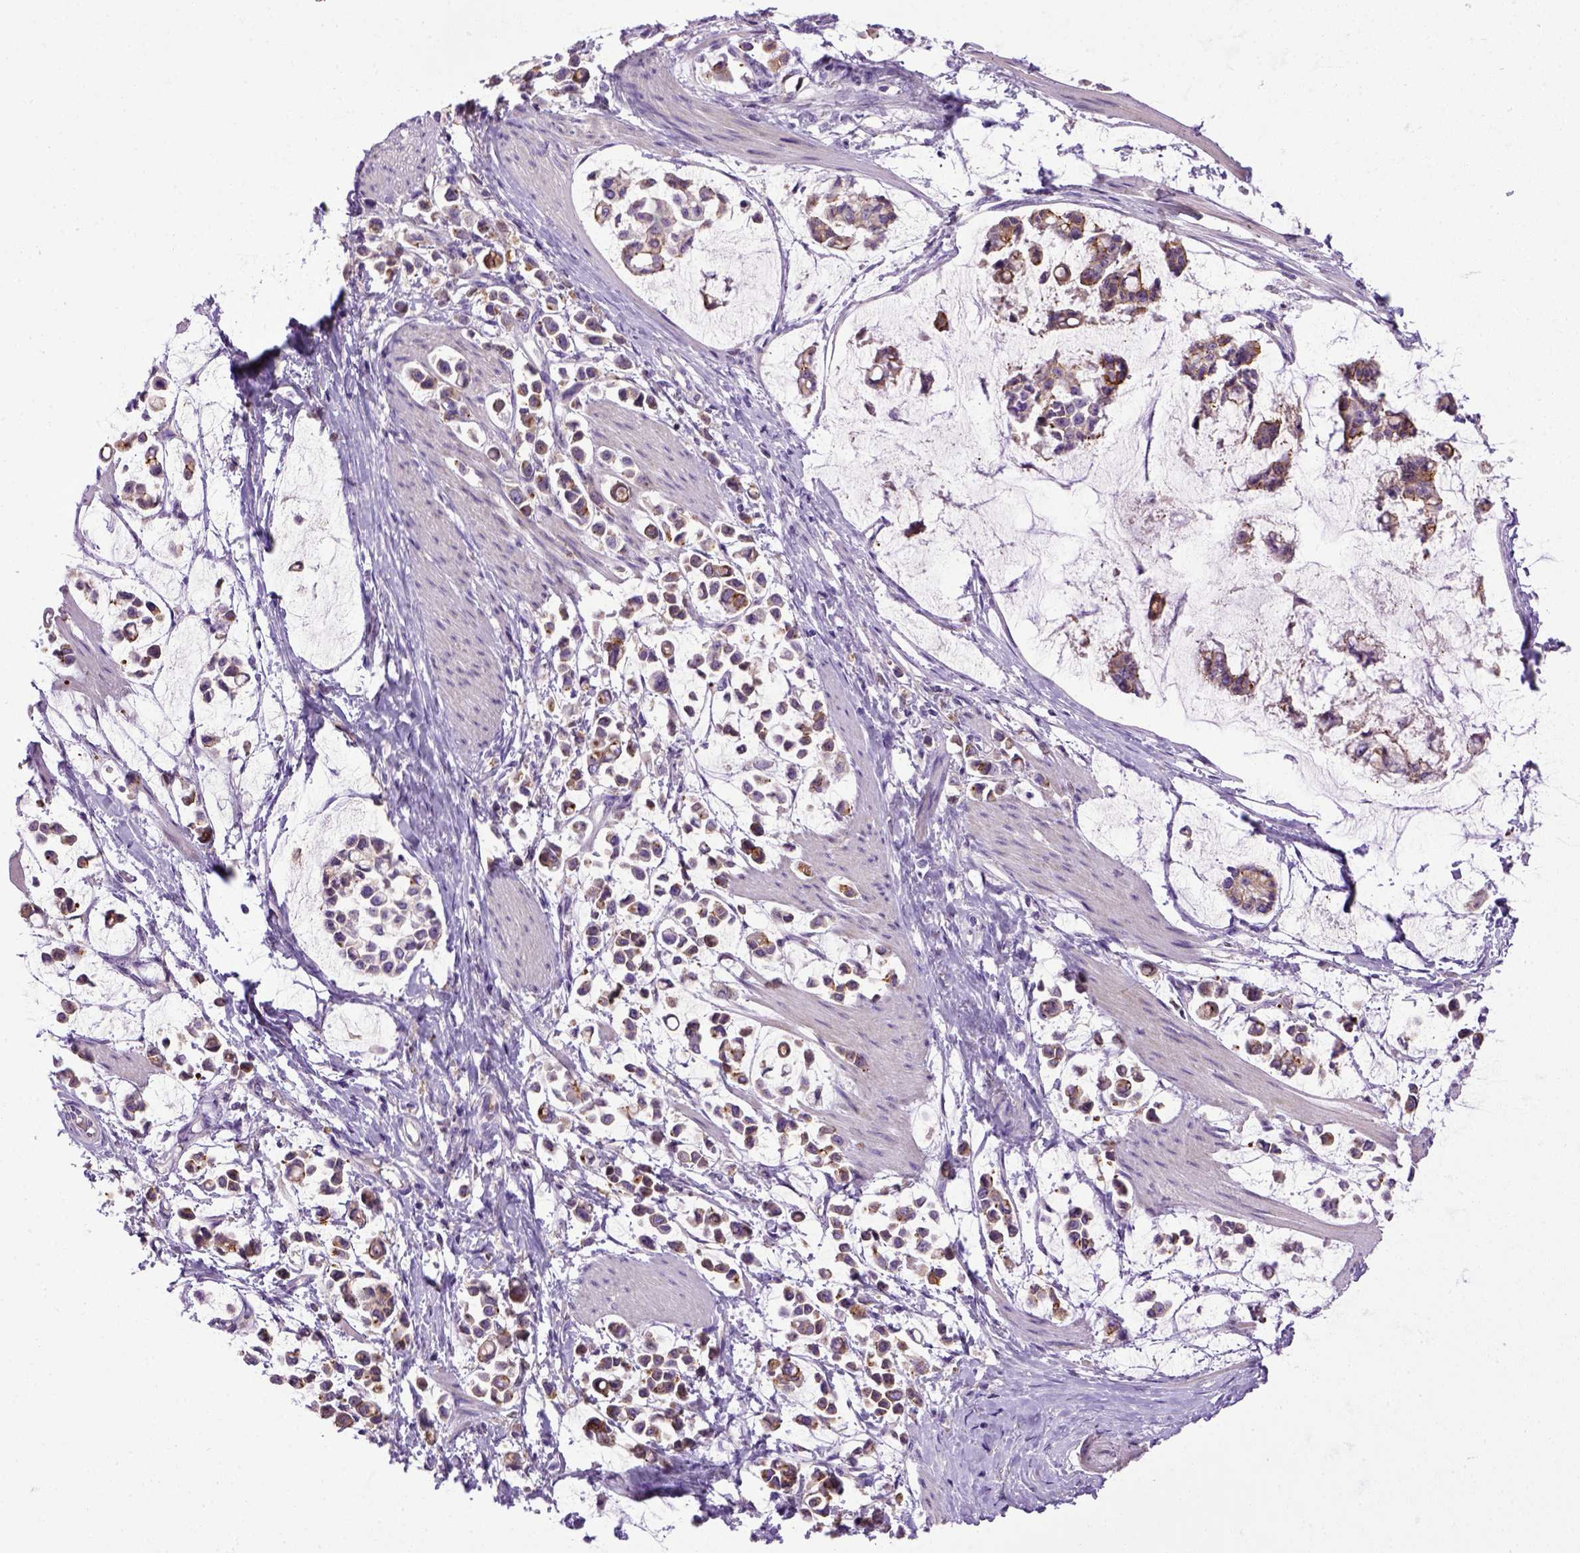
{"staining": {"intensity": "moderate", "quantity": ">75%", "location": "cytoplasmic/membranous"}, "tissue": "stomach cancer", "cell_type": "Tumor cells", "image_type": "cancer", "snomed": [{"axis": "morphology", "description": "Adenocarcinoma, NOS"}, {"axis": "topography", "description": "Stomach"}], "caption": "Adenocarcinoma (stomach) stained with DAB immunohistochemistry (IHC) shows medium levels of moderate cytoplasmic/membranous positivity in approximately >75% of tumor cells.", "gene": "CDH1", "patient": {"sex": "male", "age": 82}}